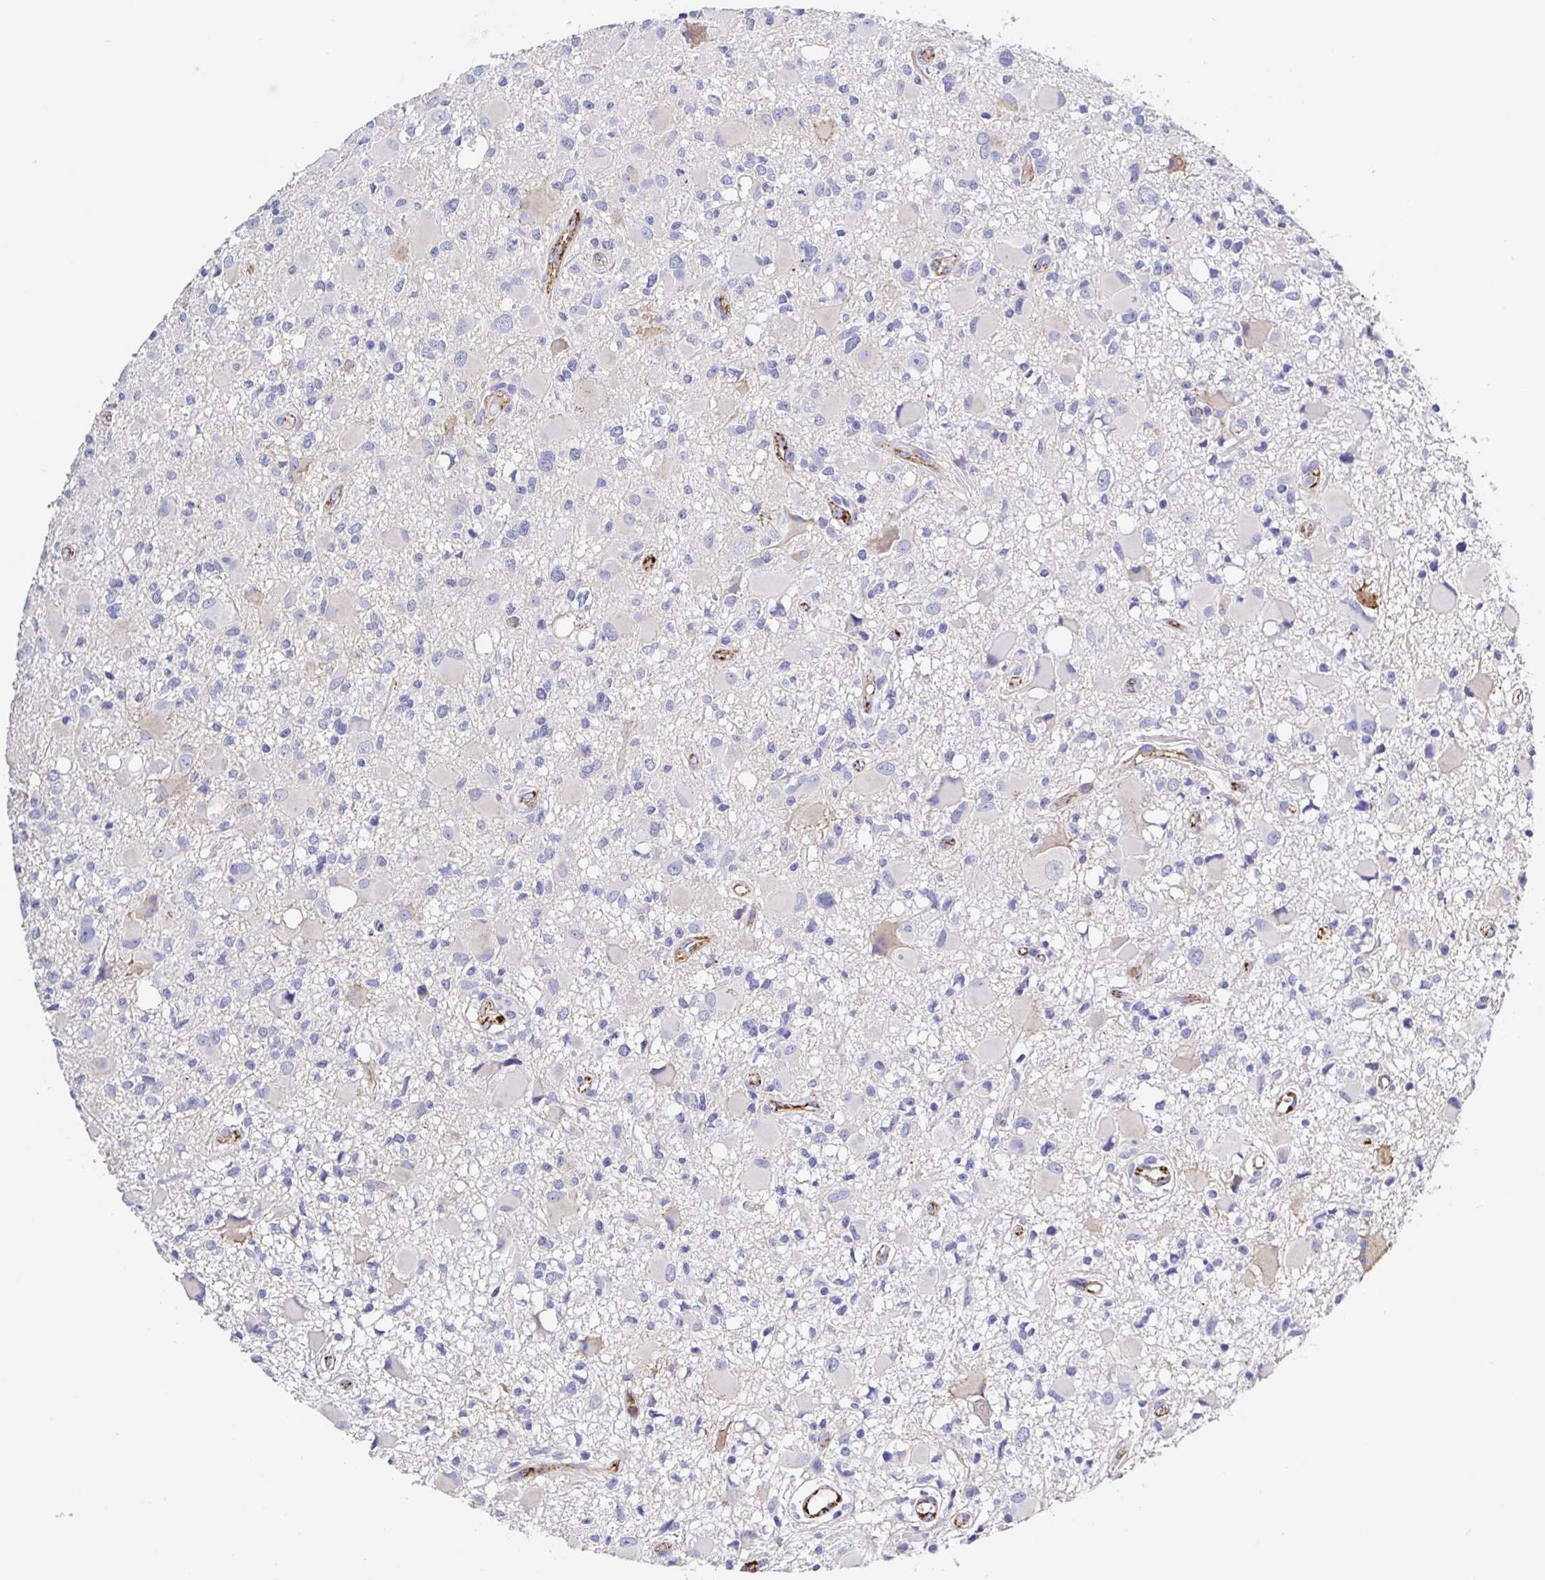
{"staining": {"intensity": "moderate", "quantity": "<25%", "location": "cytoplasmic/membranous"}, "tissue": "glioma", "cell_type": "Tumor cells", "image_type": "cancer", "snomed": [{"axis": "morphology", "description": "Glioma, malignant, High grade"}, {"axis": "topography", "description": "Brain"}], "caption": "A histopathology image of human glioma stained for a protein demonstrates moderate cytoplasmic/membranous brown staining in tumor cells.", "gene": "MAOA", "patient": {"sex": "male", "age": 54}}